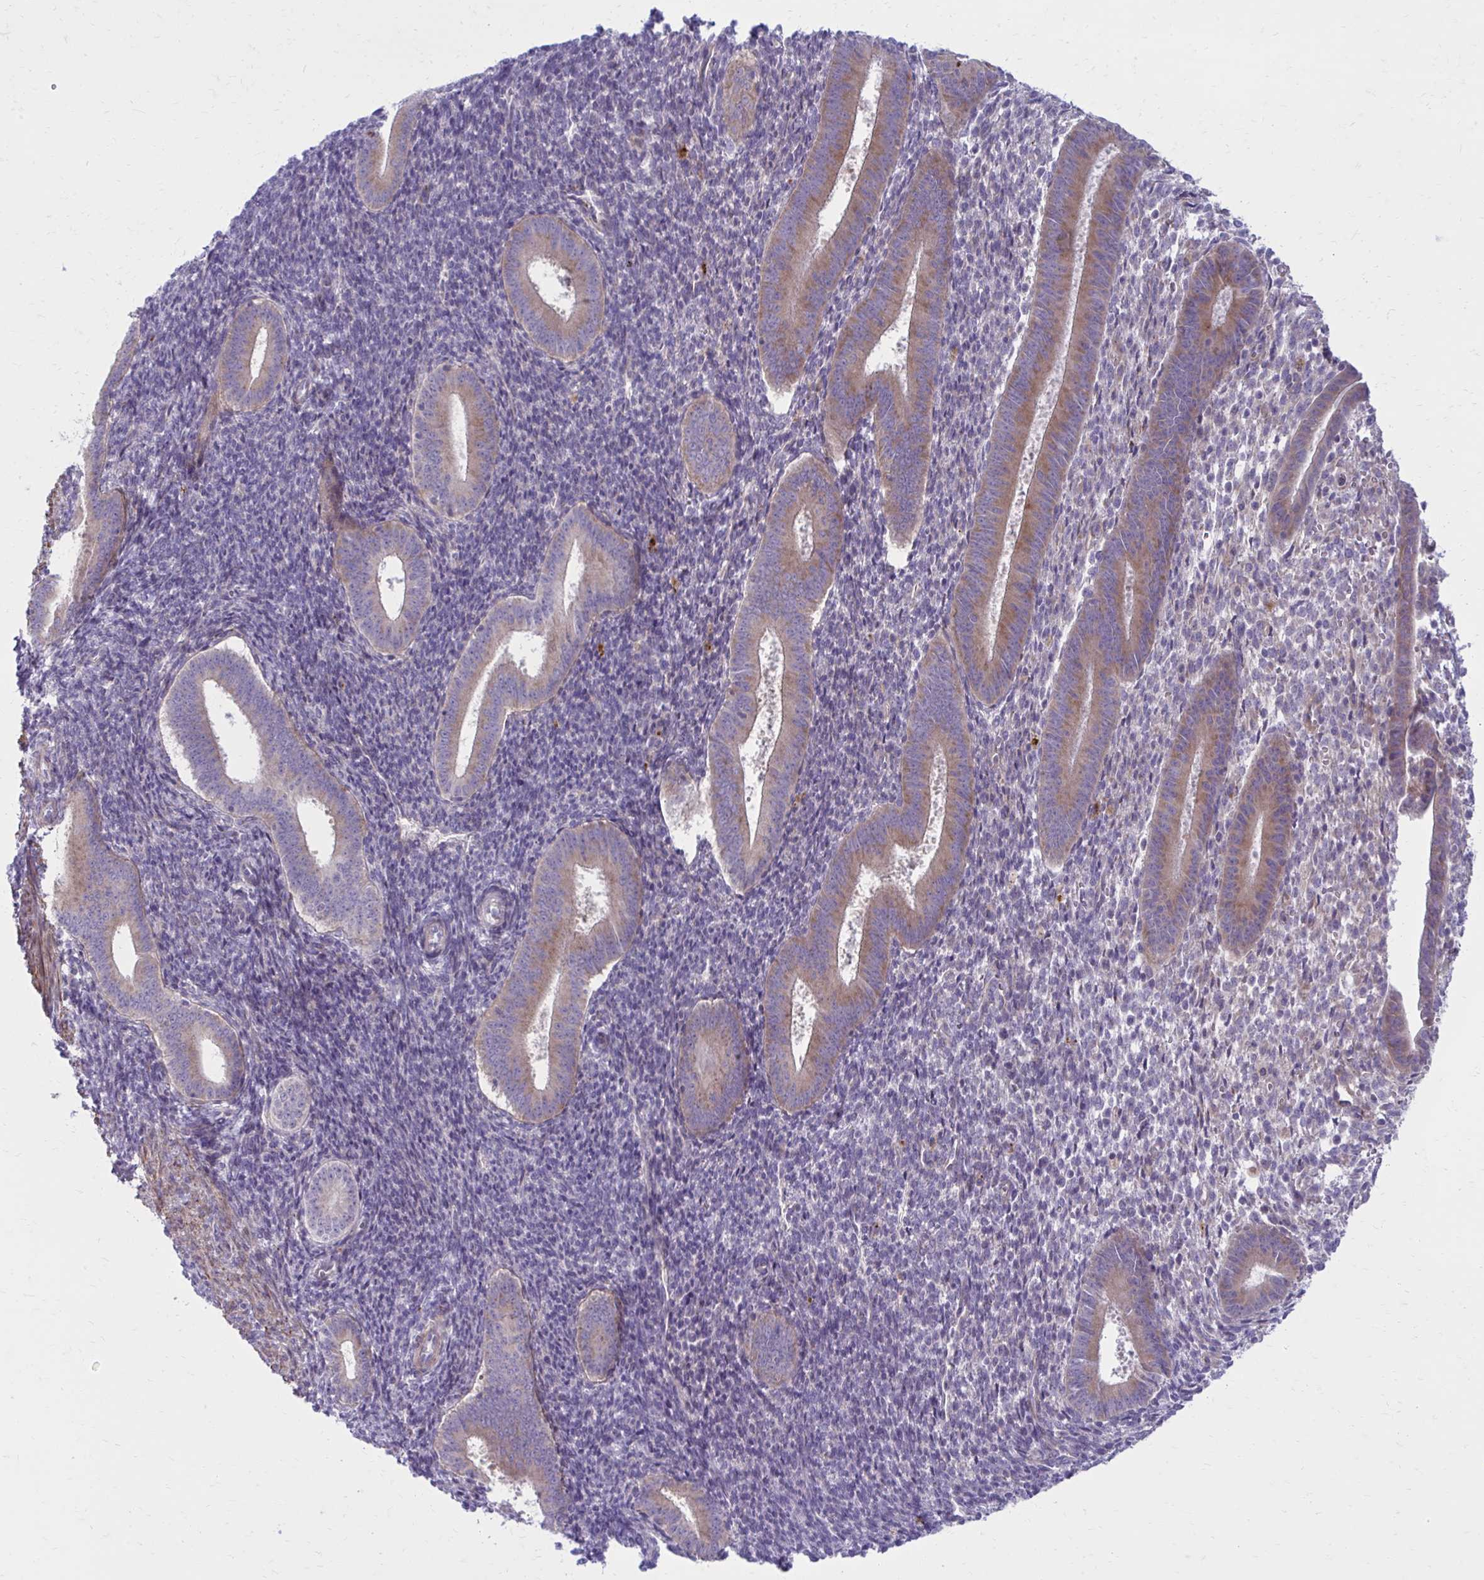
{"staining": {"intensity": "weak", "quantity": "25%-75%", "location": "cytoplasmic/membranous"}, "tissue": "endometrium", "cell_type": "Cells in endometrial stroma", "image_type": "normal", "snomed": [{"axis": "morphology", "description": "Normal tissue, NOS"}, {"axis": "topography", "description": "Endometrium"}], "caption": "This histopathology image demonstrates immunohistochemistry staining of benign human endometrium, with low weak cytoplasmic/membranous expression in about 25%-75% of cells in endometrial stroma.", "gene": "GIGYF2", "patient": {"sex": "female", "age": 25}}